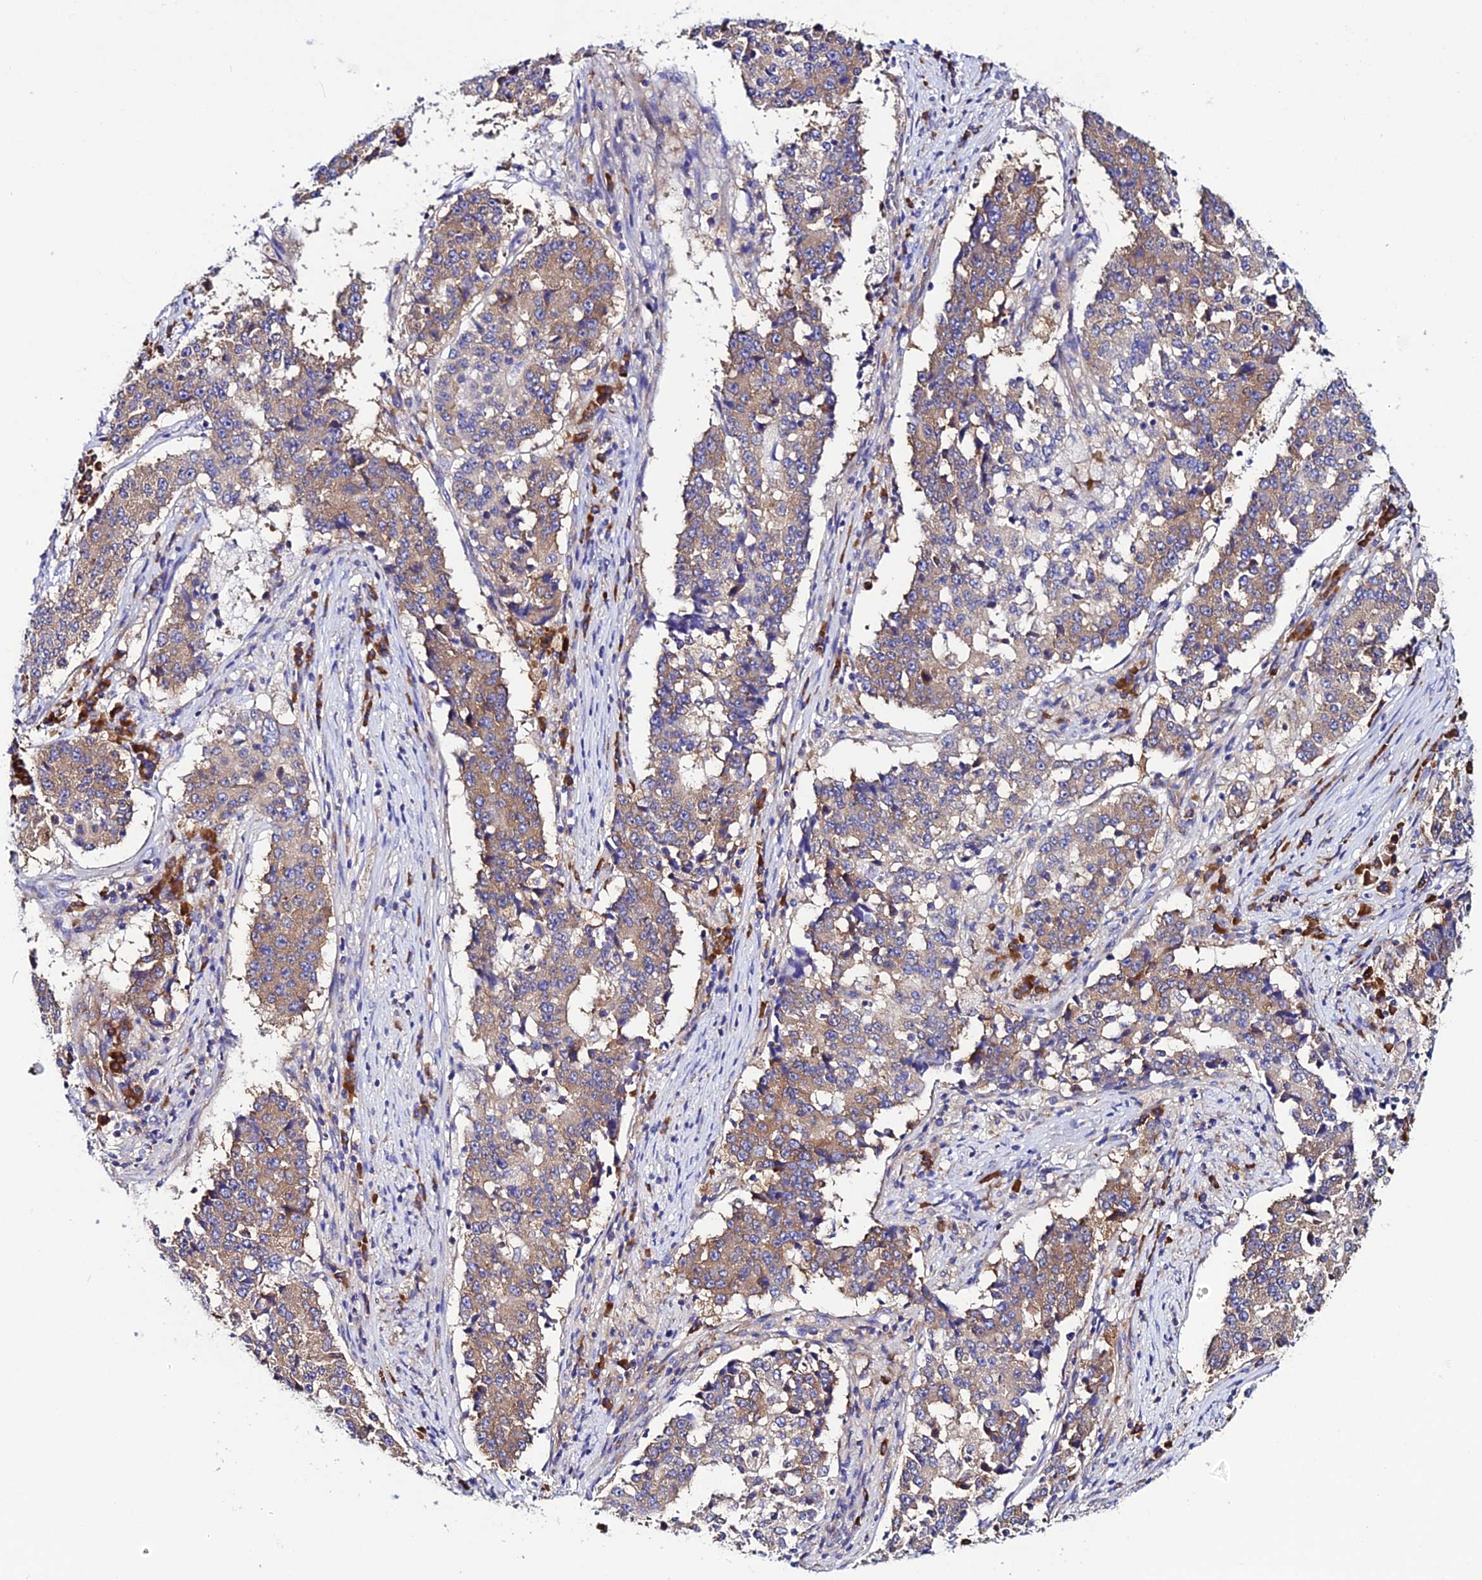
{"staining": {"intensity": "moderate", "quantity": ">75%", "location": "cytoplasmic/membranous"}, "tissue": "stomach cancer", "cell_type": "Tumor cells", "image_type": "cancer", "snomed": [{"axis": "morphology", "description": "Adenocarcinoma, NOS"}, {"axis": "topography", "description": "Stomach"}], "caption": "Protein expression analysis of stomach cancer exhibits moderate cytoplasmic/membranous staining in about >75% of tumor cells. Nuclei are stained in blue.", "gene": "EEF1G", "patient": {"sex": "male", "age": 59}}